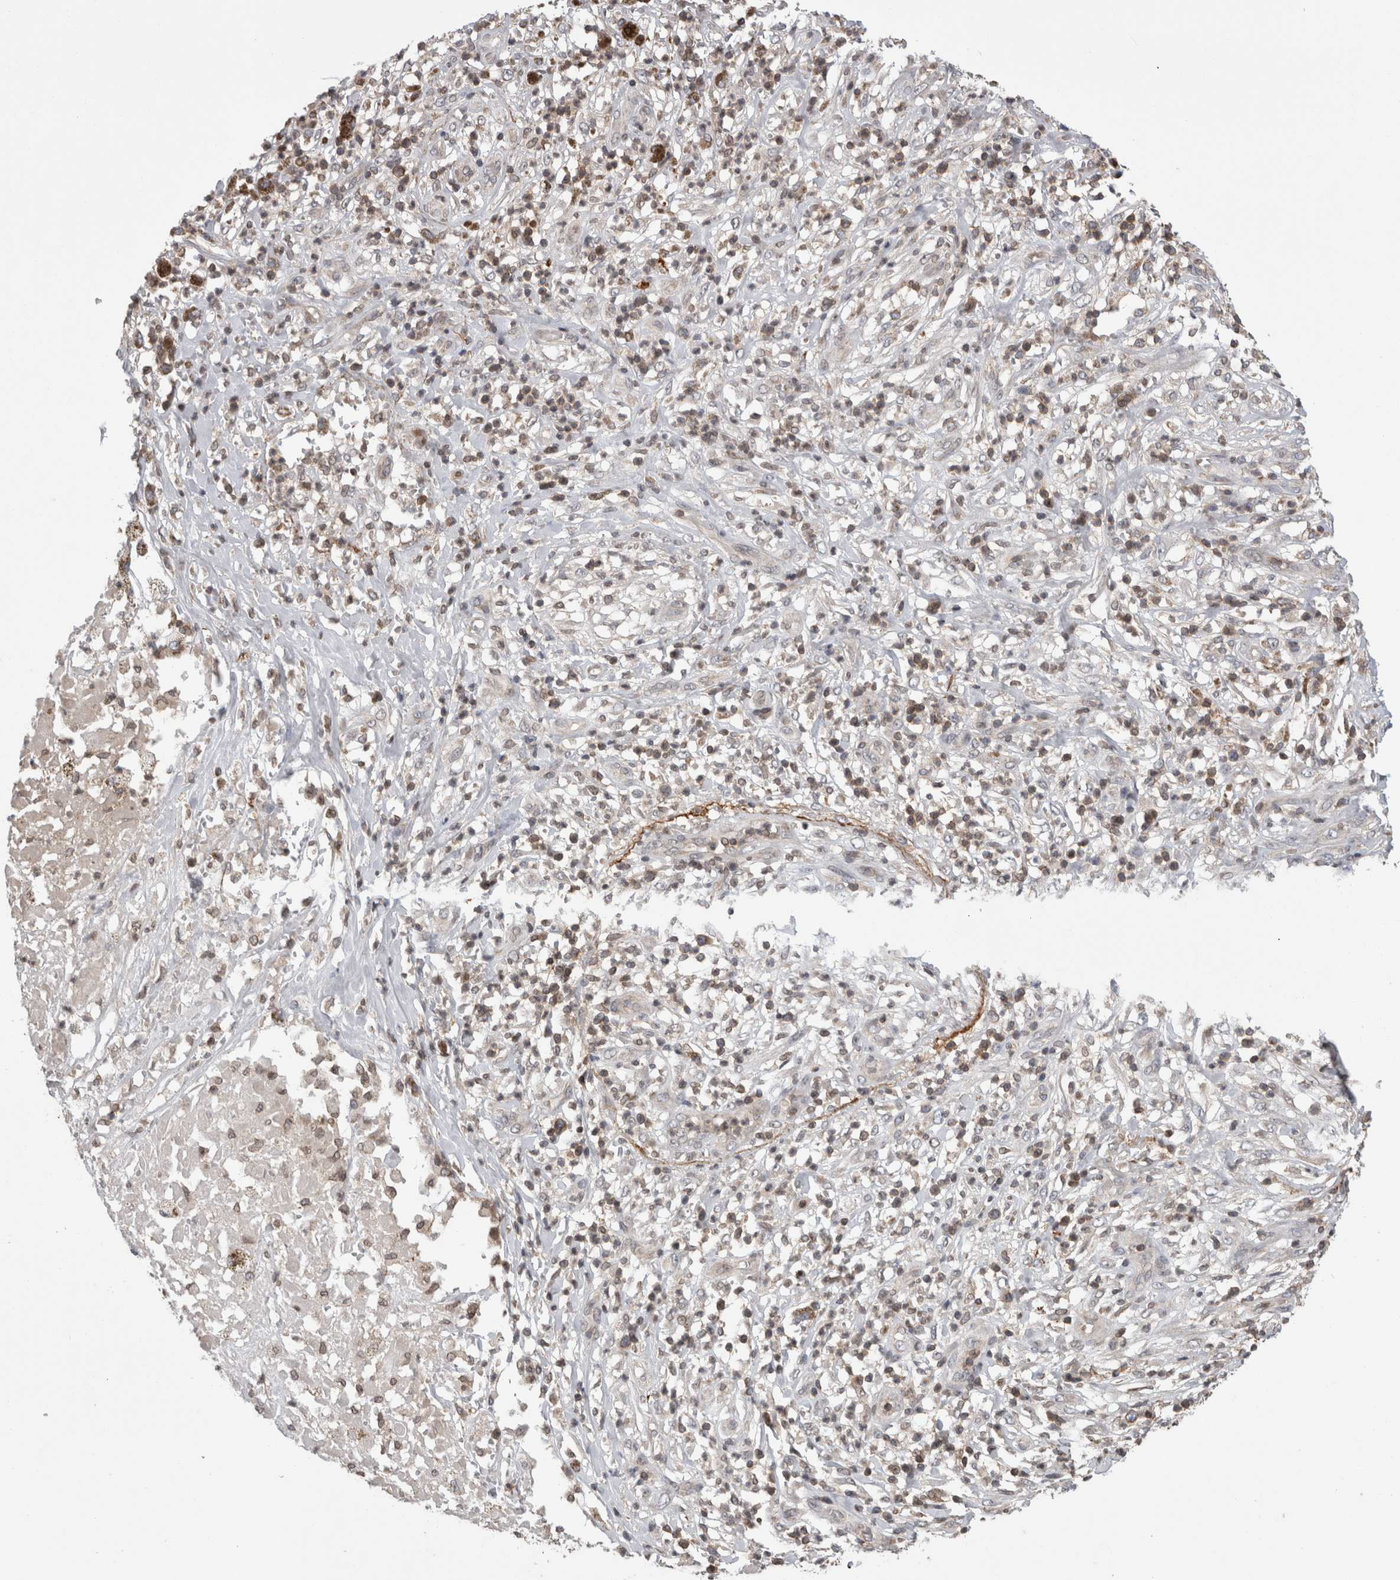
{"staining": {"intensity": "weak", "quantity": "<25%", "location": "cytoplasmic/membranous"}, "tissue": "melanoma", "cell_type": "Tumor cells", "image_type": "cancer", "snomed": [{"axis": "morphology", "description": "Necrosis, NOS"}, {"axis": "morphology", "description": "Malignant melanoma, NOS"}, {"axis": "topography", "description": "Skin"}], "caption": "High magnification brightfield microscopy of malignant melanoma stained with DAB (brown) and counterstained with hematoxylin (blue): tumor cells show no significant staining. The staining is performed using DAB (3,3'-diaminobenzidine) brown chromogen with nuclei counter-stained in using hematoxylin.", "gene": "DARS2", "patient": {"sex": "female", "age": 87}}